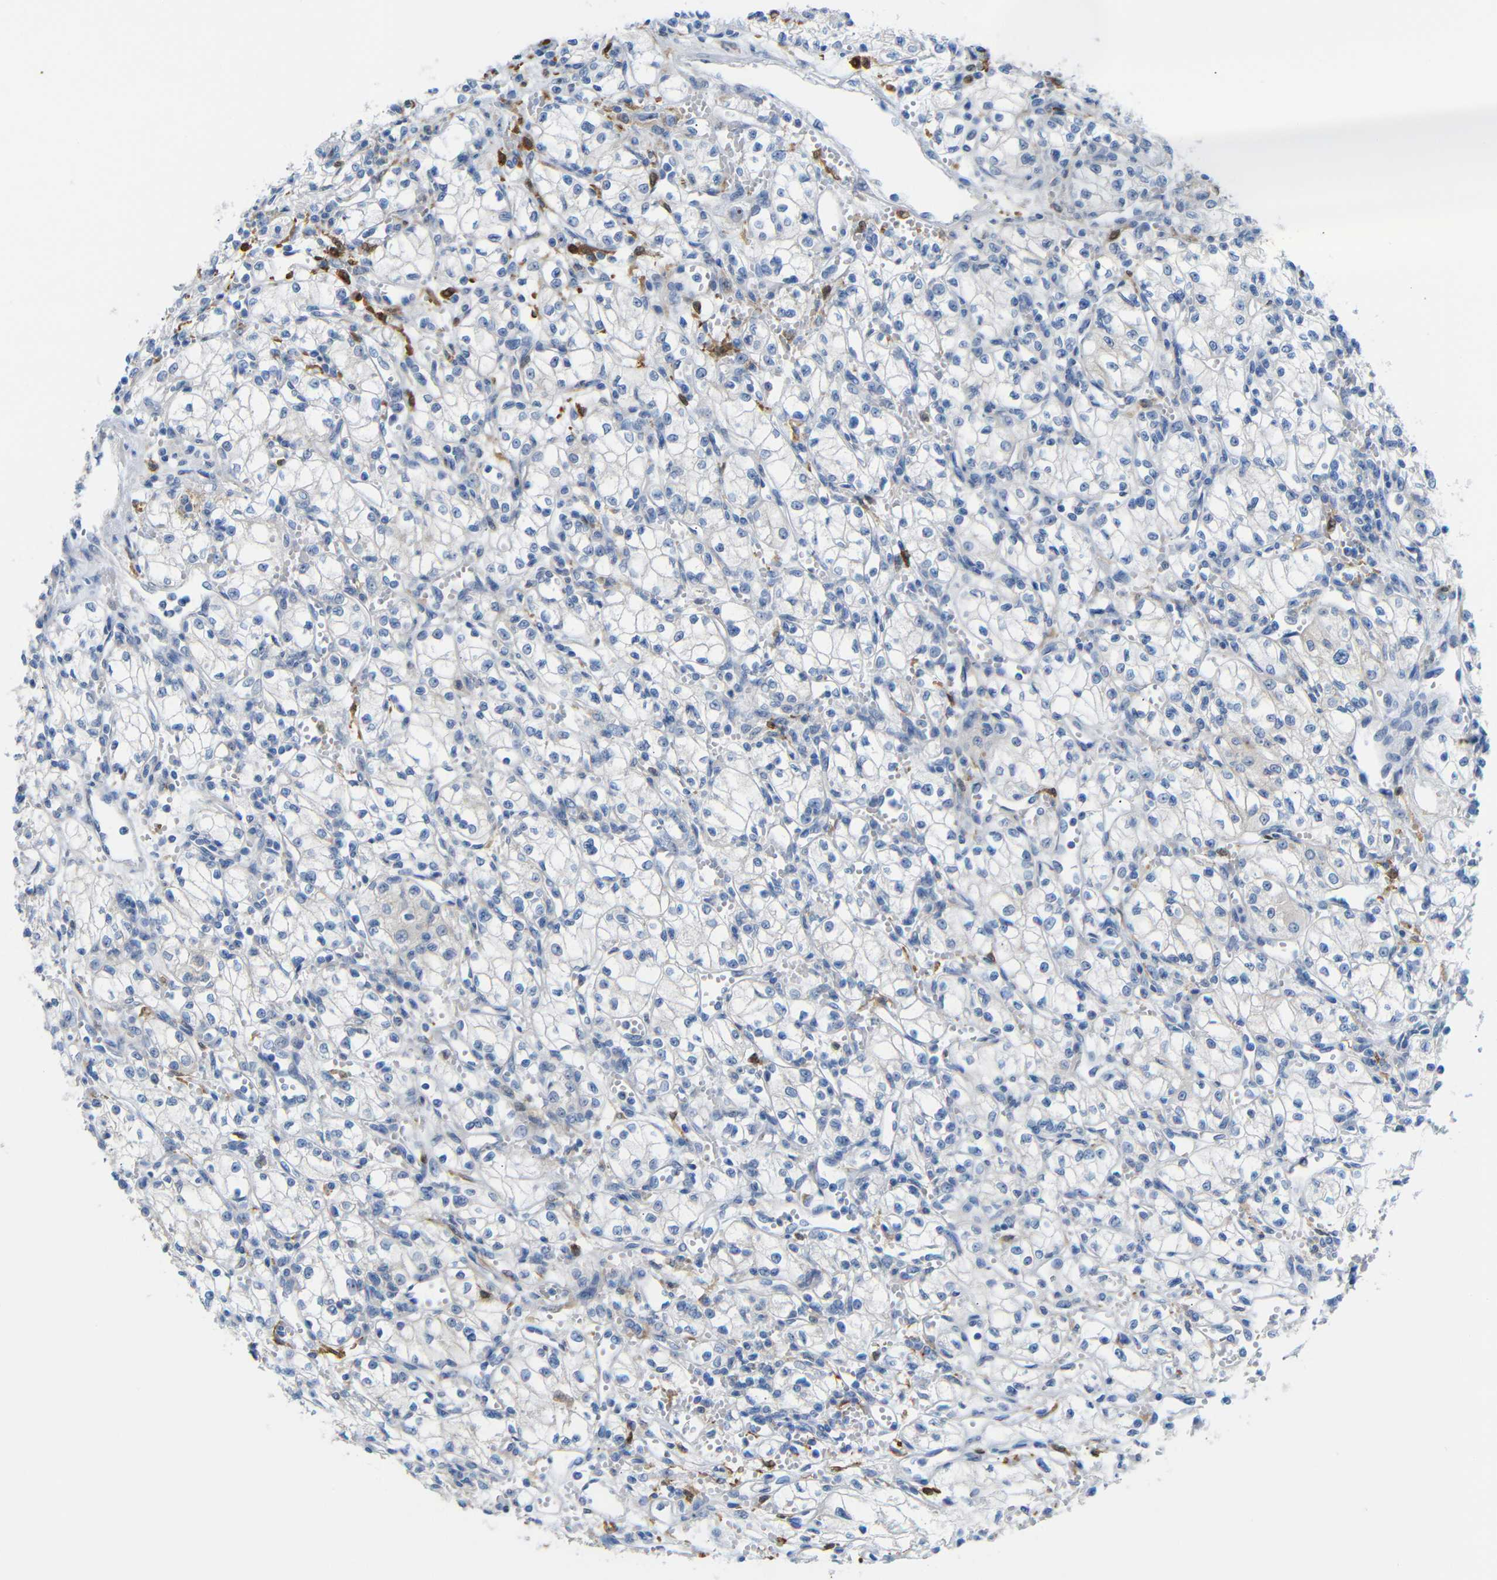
{"staining": {"intensity": "negative", "quantity": "none", "location": "none"}, "tissue": "renal cancer", "cell_type": "Tumor cells", "image_type": "cancer", "snomed": [{"axis": "morphology", "description": "Normal tissue, NOS"}, {"axis": "morphology", "description": "Adenocarcinoma, NOS"}, {"axis": "topography", "description": "Kidney"}], "caption": "High magnification brightfield microscopy of renal cancer stained with DAB (3,3'-diaminobenzidine) (brown) and counterstained with hematoxylin (blue): tumor cells show no significant staining. (Stains: DAB immunohistochemistry (IHC) with hematoxylin counter stain, Microscopy: brightfield microscopy at high magnification).", "gene": "C1orf210", "patient": {"sex": "male", "age": 59}}